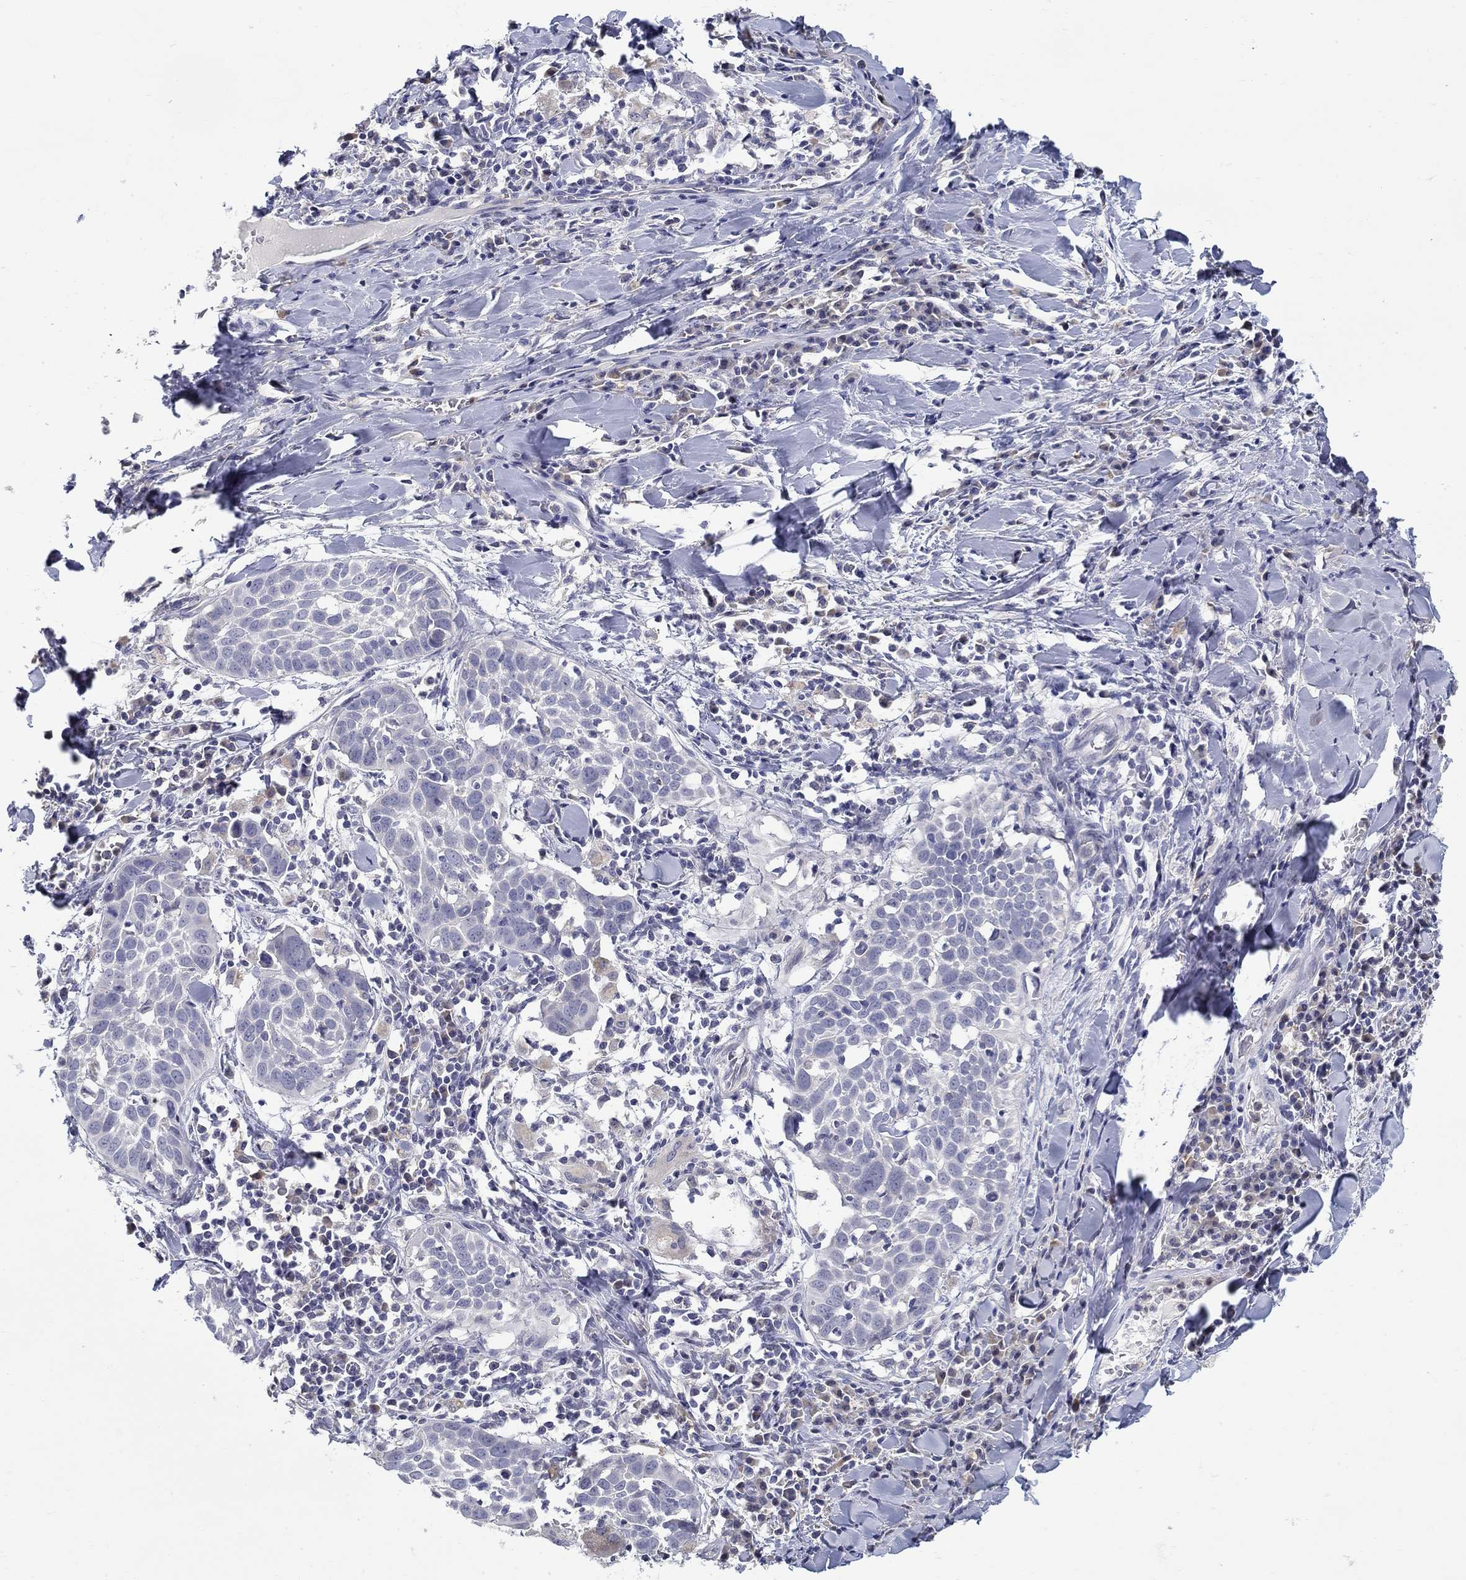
{"staining": {"intensity": "negative", "quantity": "none", "location": "none"}, "tissue": "lung cancer", "cell_type": "Tumor cells", "image_type": "cancer", "snomed": [{"axis": "morphology", "description": "Squamous cell carcinoma, NOS"}, {"axis": "topography", "description": "Lung"}], "caption": "Micrograph shows no significant protein staining in tumor cells of squamous cell carcinoma (lung).", "gene": "ABCA4", "patient": {"sex": "male", "age": 57}}